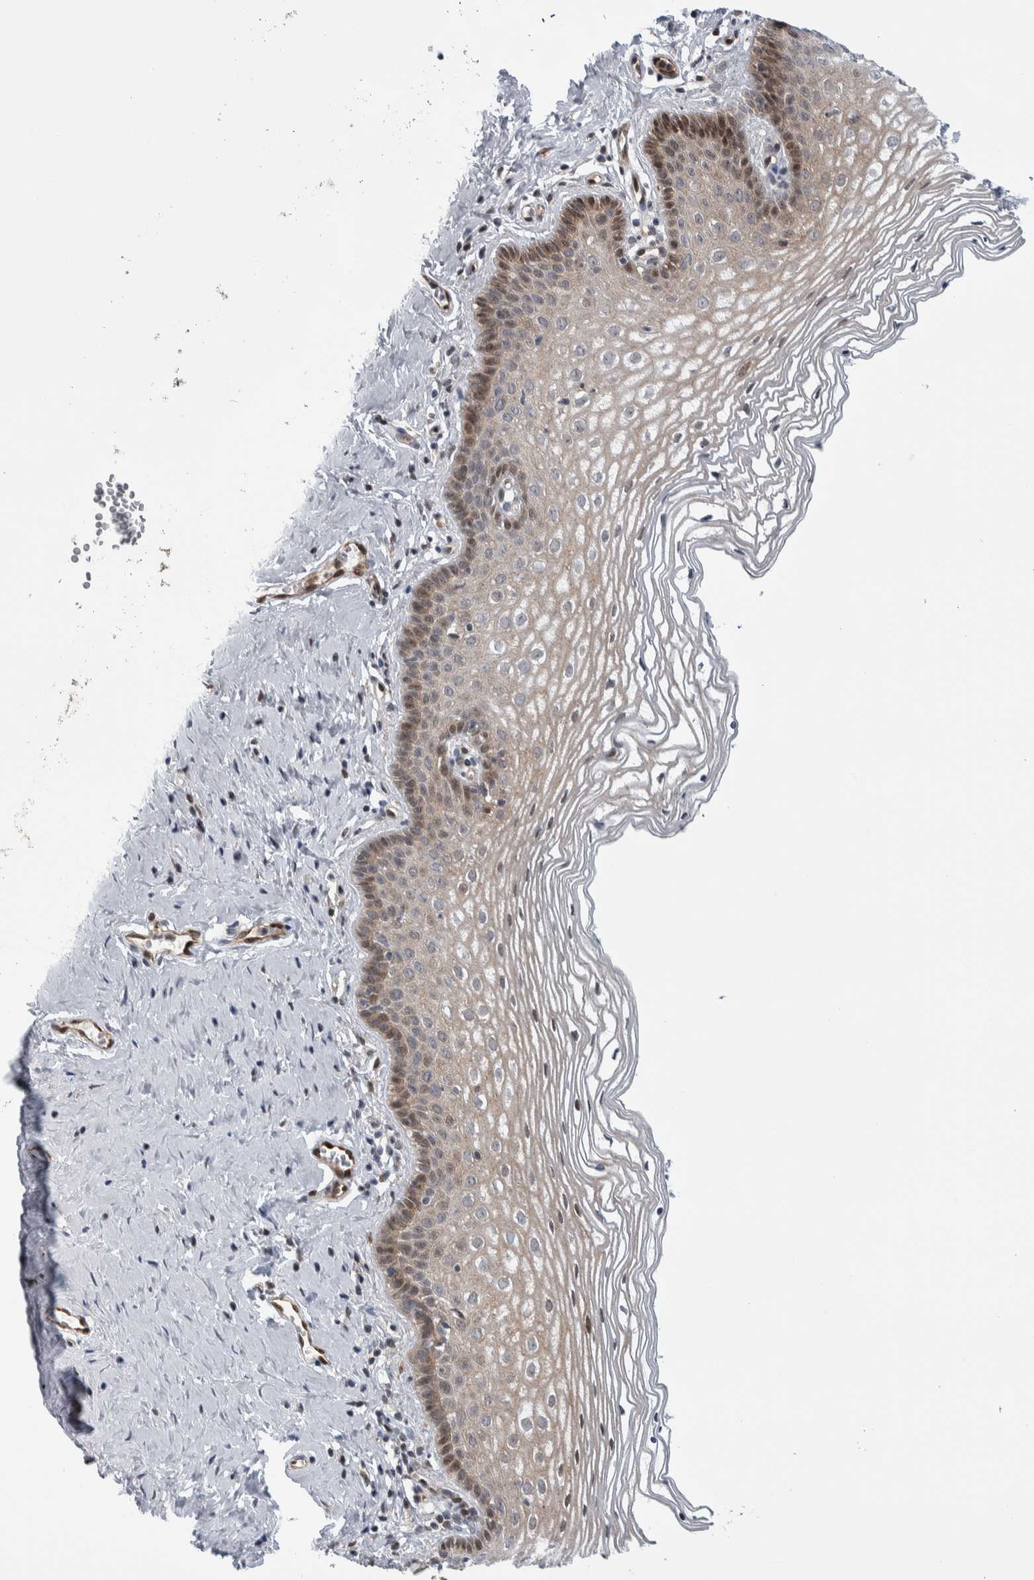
{"staining": {"intensity": "weak", "quantity": ">75%", "location": "cytoplasmic/membranous,nuclear"}, "tissue": "vagina", "cell_type": "Squamous epithelial cells", "image_type": "normal", "snomed": [{"axis": "morphology", "description": "Normal tissue, NOS"}, {"axis": "topography", "description": "Vagina"}], "caption": "Vagina stained with DAB IHC demonstrates low levels of weak cytoplasmic/membranous,nuclear staining in about >75% of squamous epithelial cells.", "gene": "PTPA", "patient": {"sex": "female", "age": 32}}